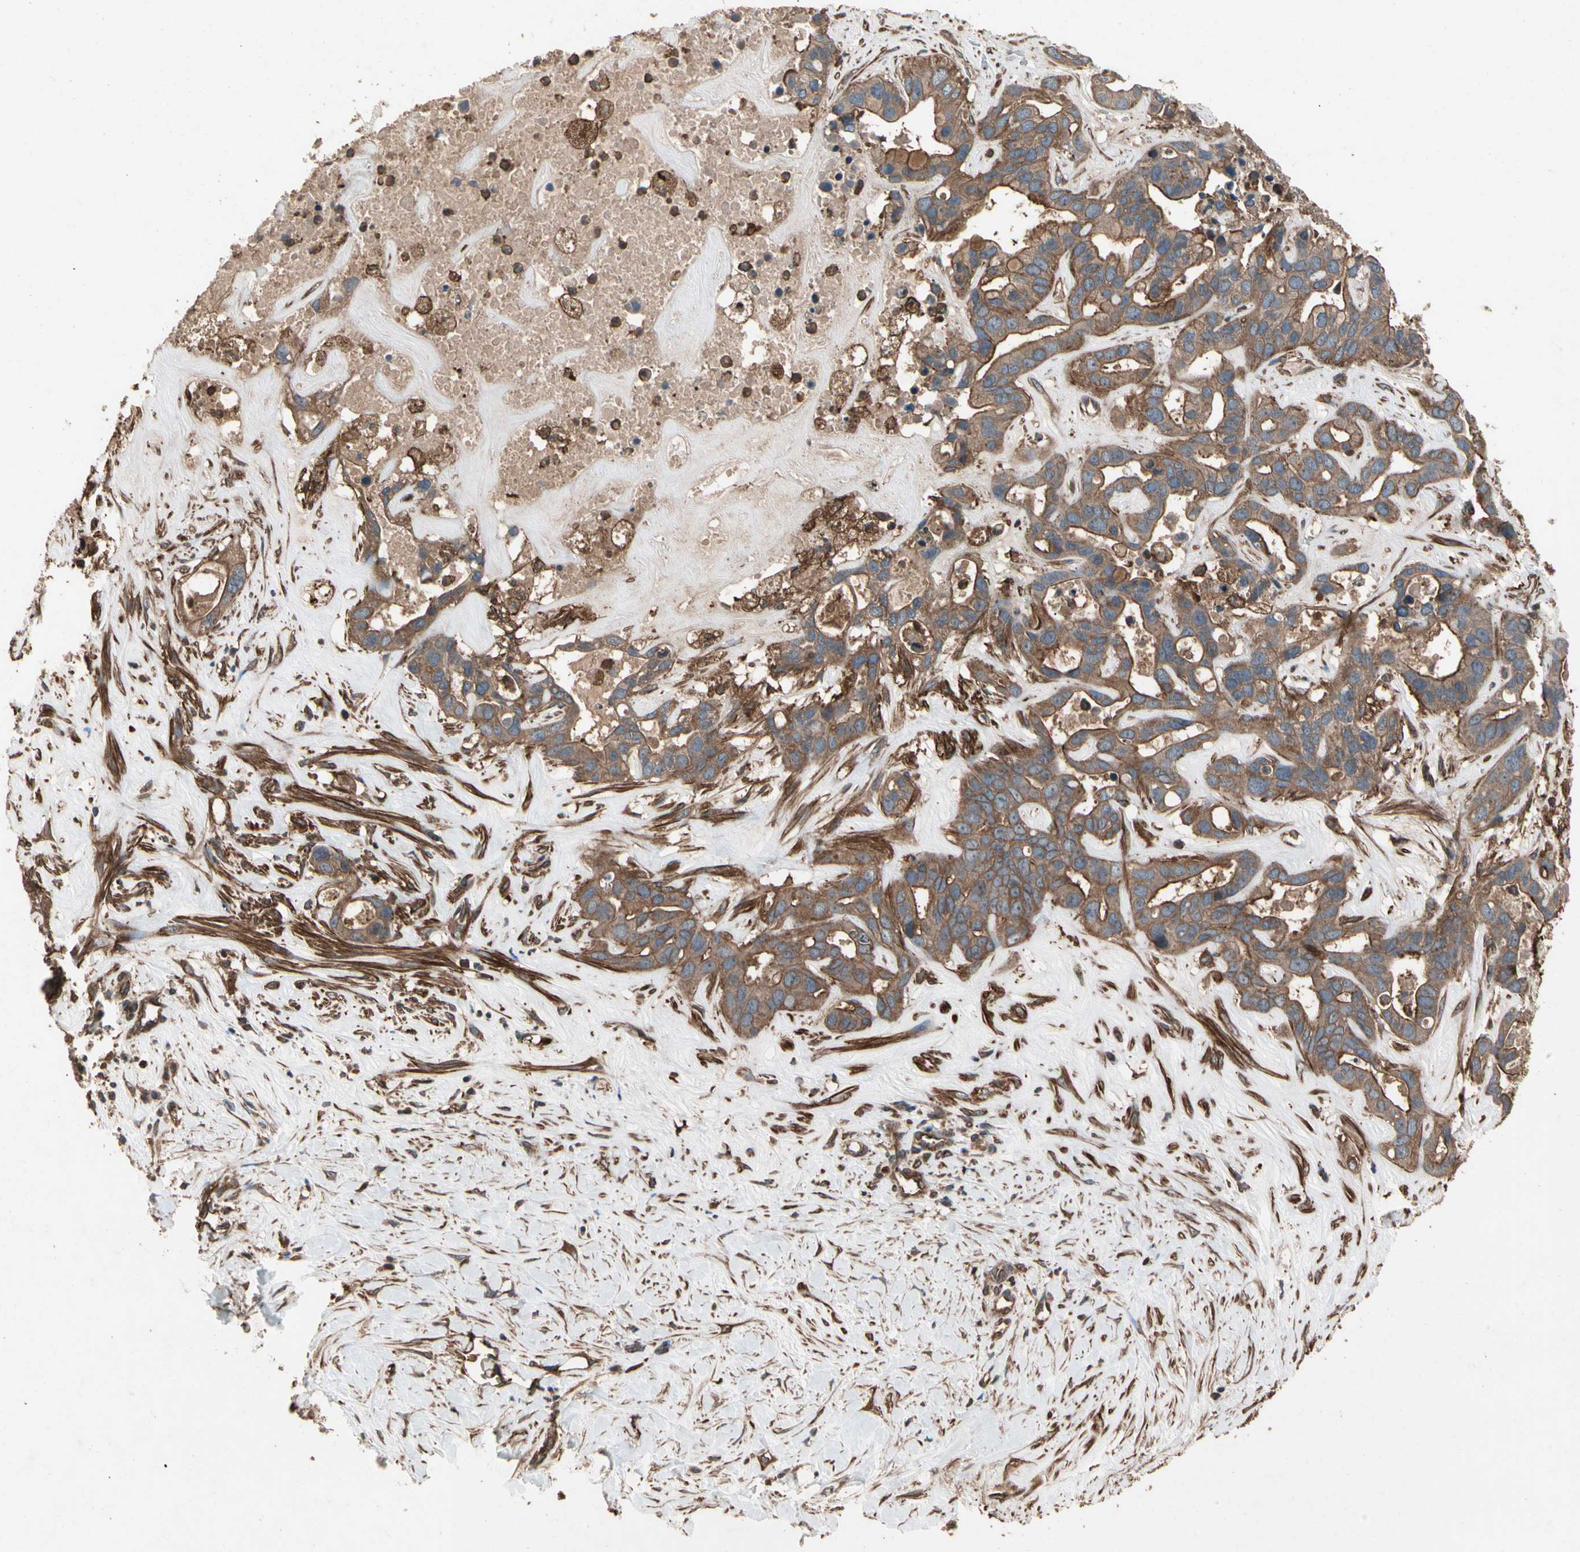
{"staining": {"intensity": "moderate", "quantity": ">75%", "location": "cytoplasmic/membranous"}, "tissue": "liver cancer", "cell_type": "Tumor cells", "image_type": "cancer", "snomed": [{"axis": "morphology", "description": "Cholangiocarcinoma"}, {"axis": "topography", "description": "Liver"}], "caption": "Immunohistochemical staining of human cholangiocarcinoma (liver) exhibits moderate cytoplasmic/membranous protein expression in about >75% of tumor cells.", "gene": "AGBL2", "patient": {"sex": "female", "age": 65}}